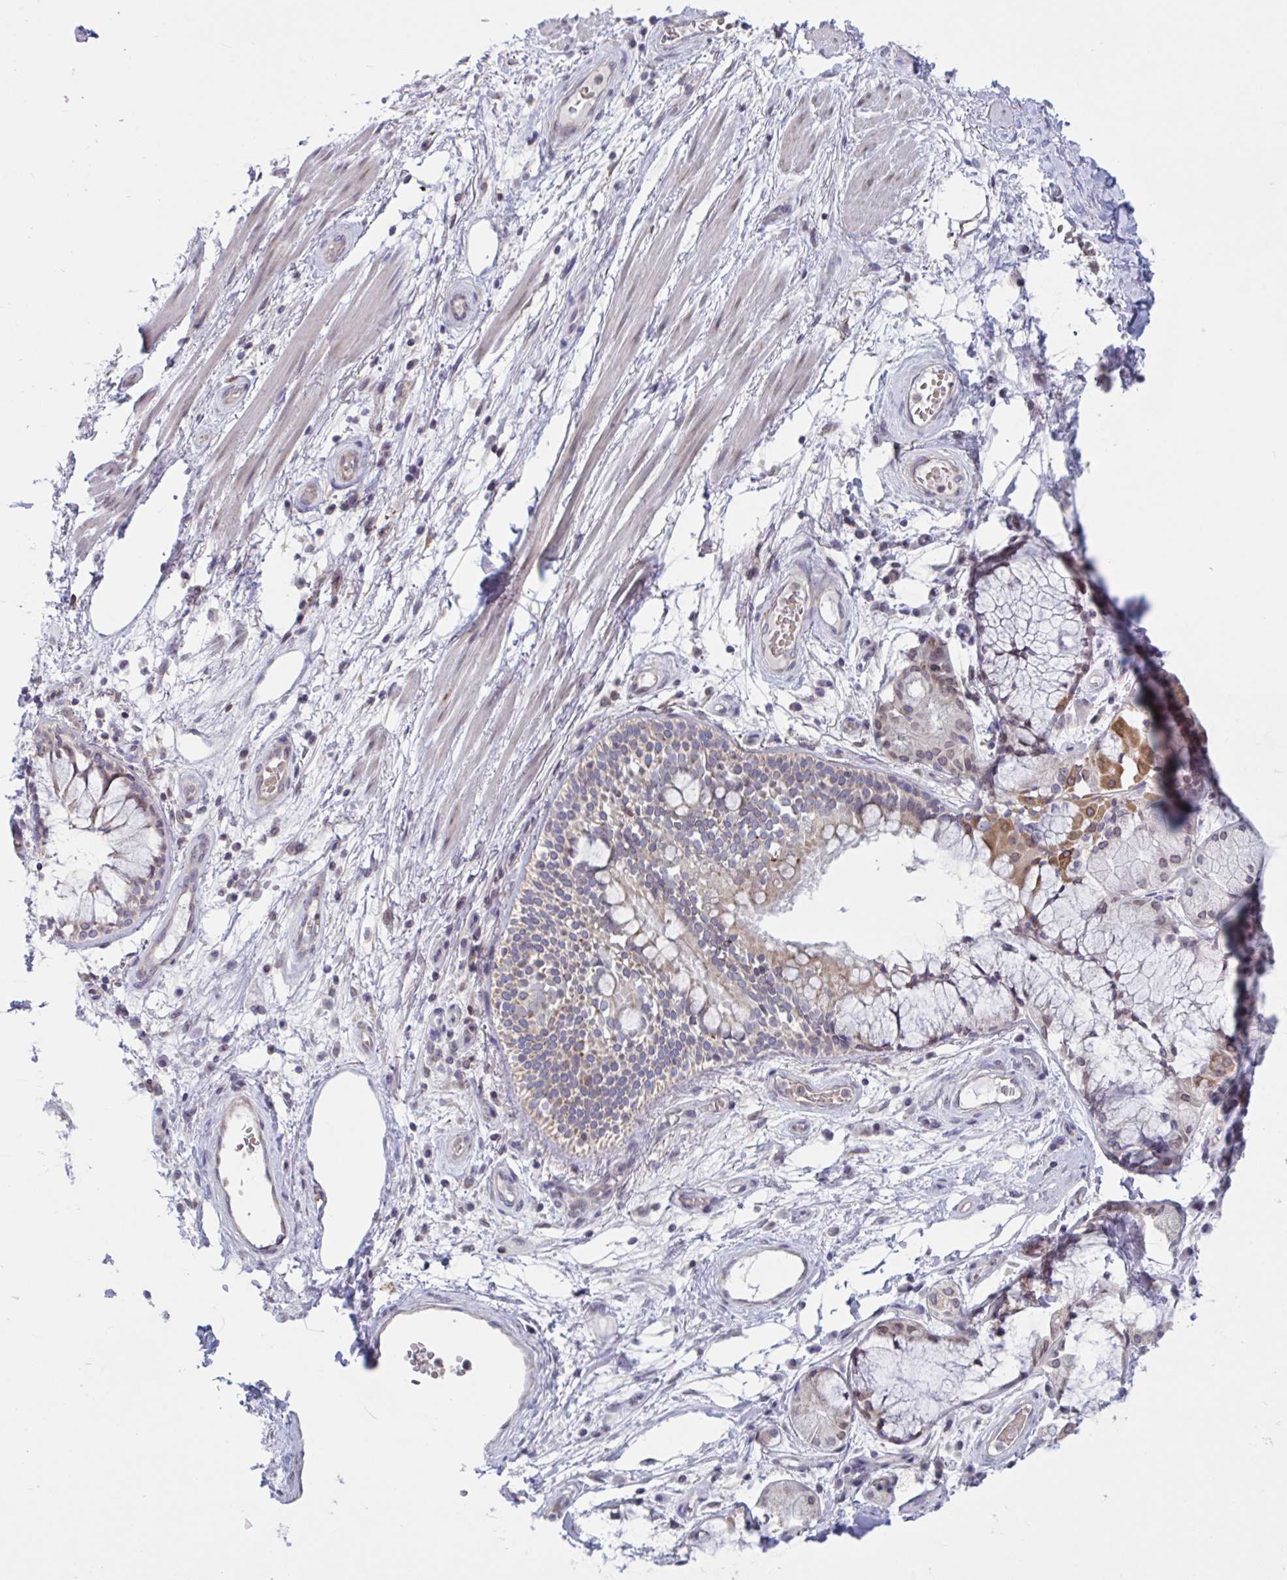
{"staining": {"intensity": "negative", "quantity": "none", "location": "none"}, "tissue": "soft tissue", "cell_type": "Chondrocytes", "image_type": "normal", "snomed": [{"axis": "morphology", "description": "Normal tissue, NOS"}, {"axis": "topography", "description": "Cartilage tissue"}, {"axis": "topography", "description": "Bronchus"}], "caption": "Immunohistochemical staining of unremarkable soft tissue displays no significant positivity in chondrocytes. (DAB immunohistochemistry (IHC), high magnification).", "gene": "TANK", "patient": {"sex": "male", "age": 64}}